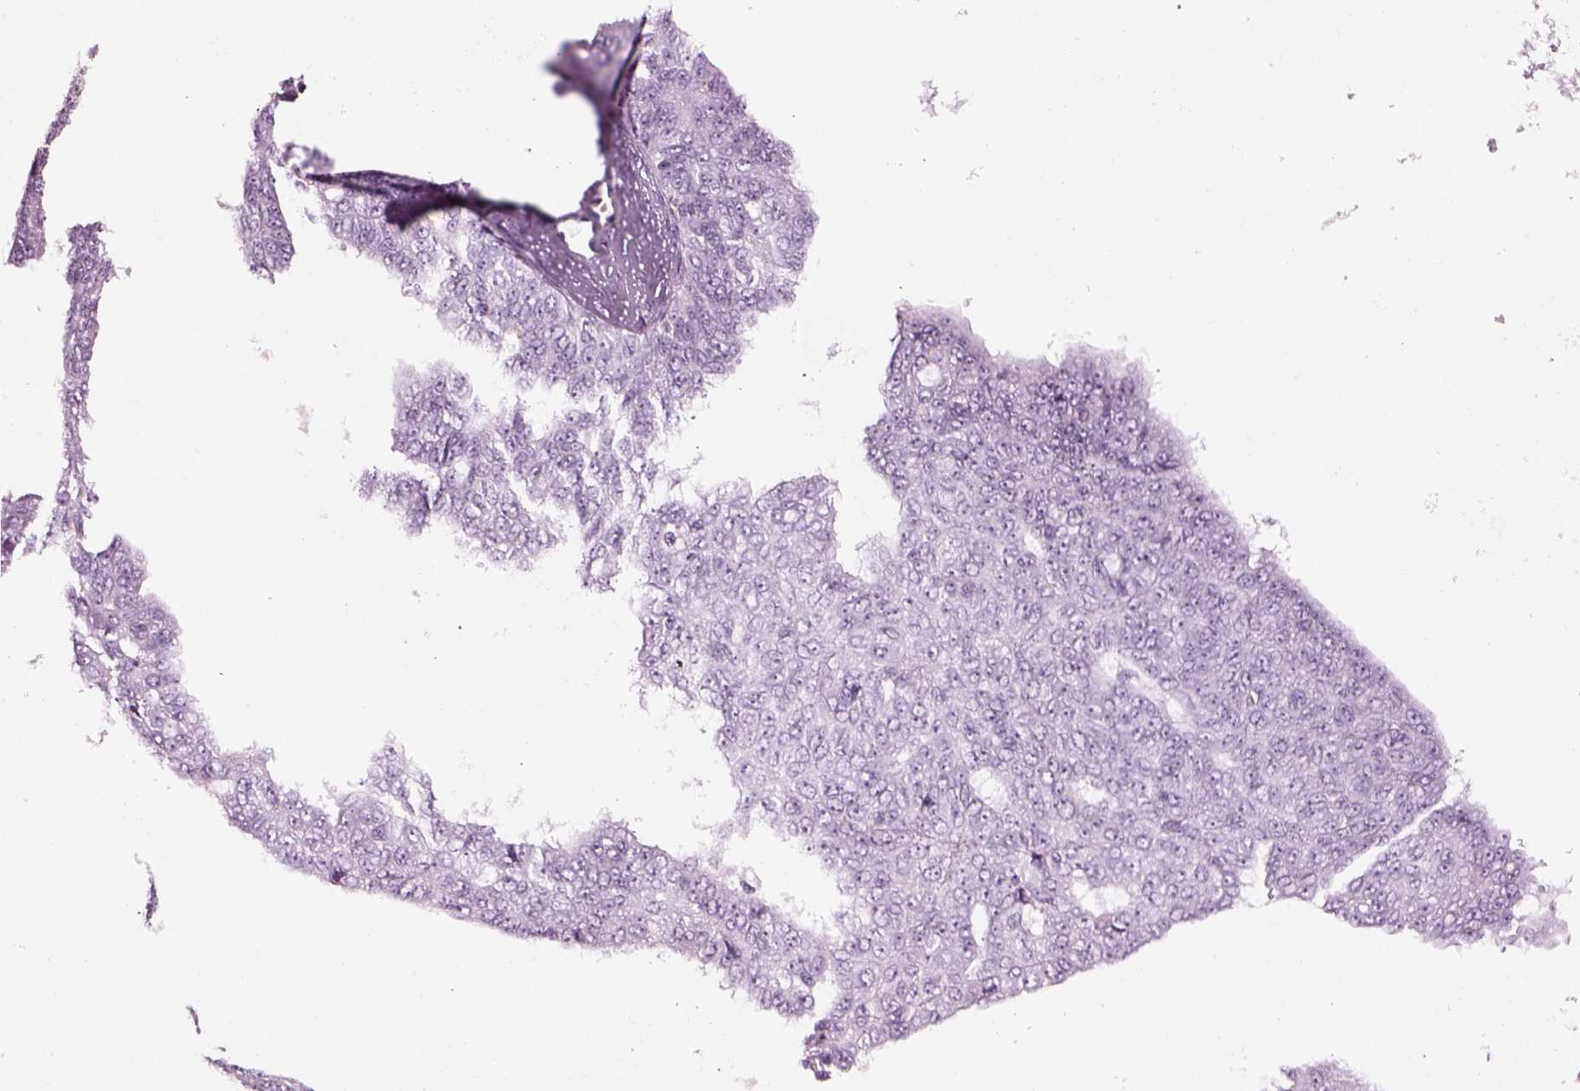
{"staining": {"intensity": "negative", "quantity": "none", "location": "none"}, "tissue": "ovarian cancer", "cell_type": "Tumor cells", "image_type": "cancer", "snomed": [{"axis": "morphology", "description": "Cystadenocarcinoma, serous, NOS"}, {"axis": "topography", "description": "Ovary"}], "caption": "Human serous cystadenocarcinoma (ovarian) stained for a protein using immunohistochemistry exhibits no positivity in tumor cells.", "gene": "SLC1A7", "patient": {"sex": "female", "age": 71}}